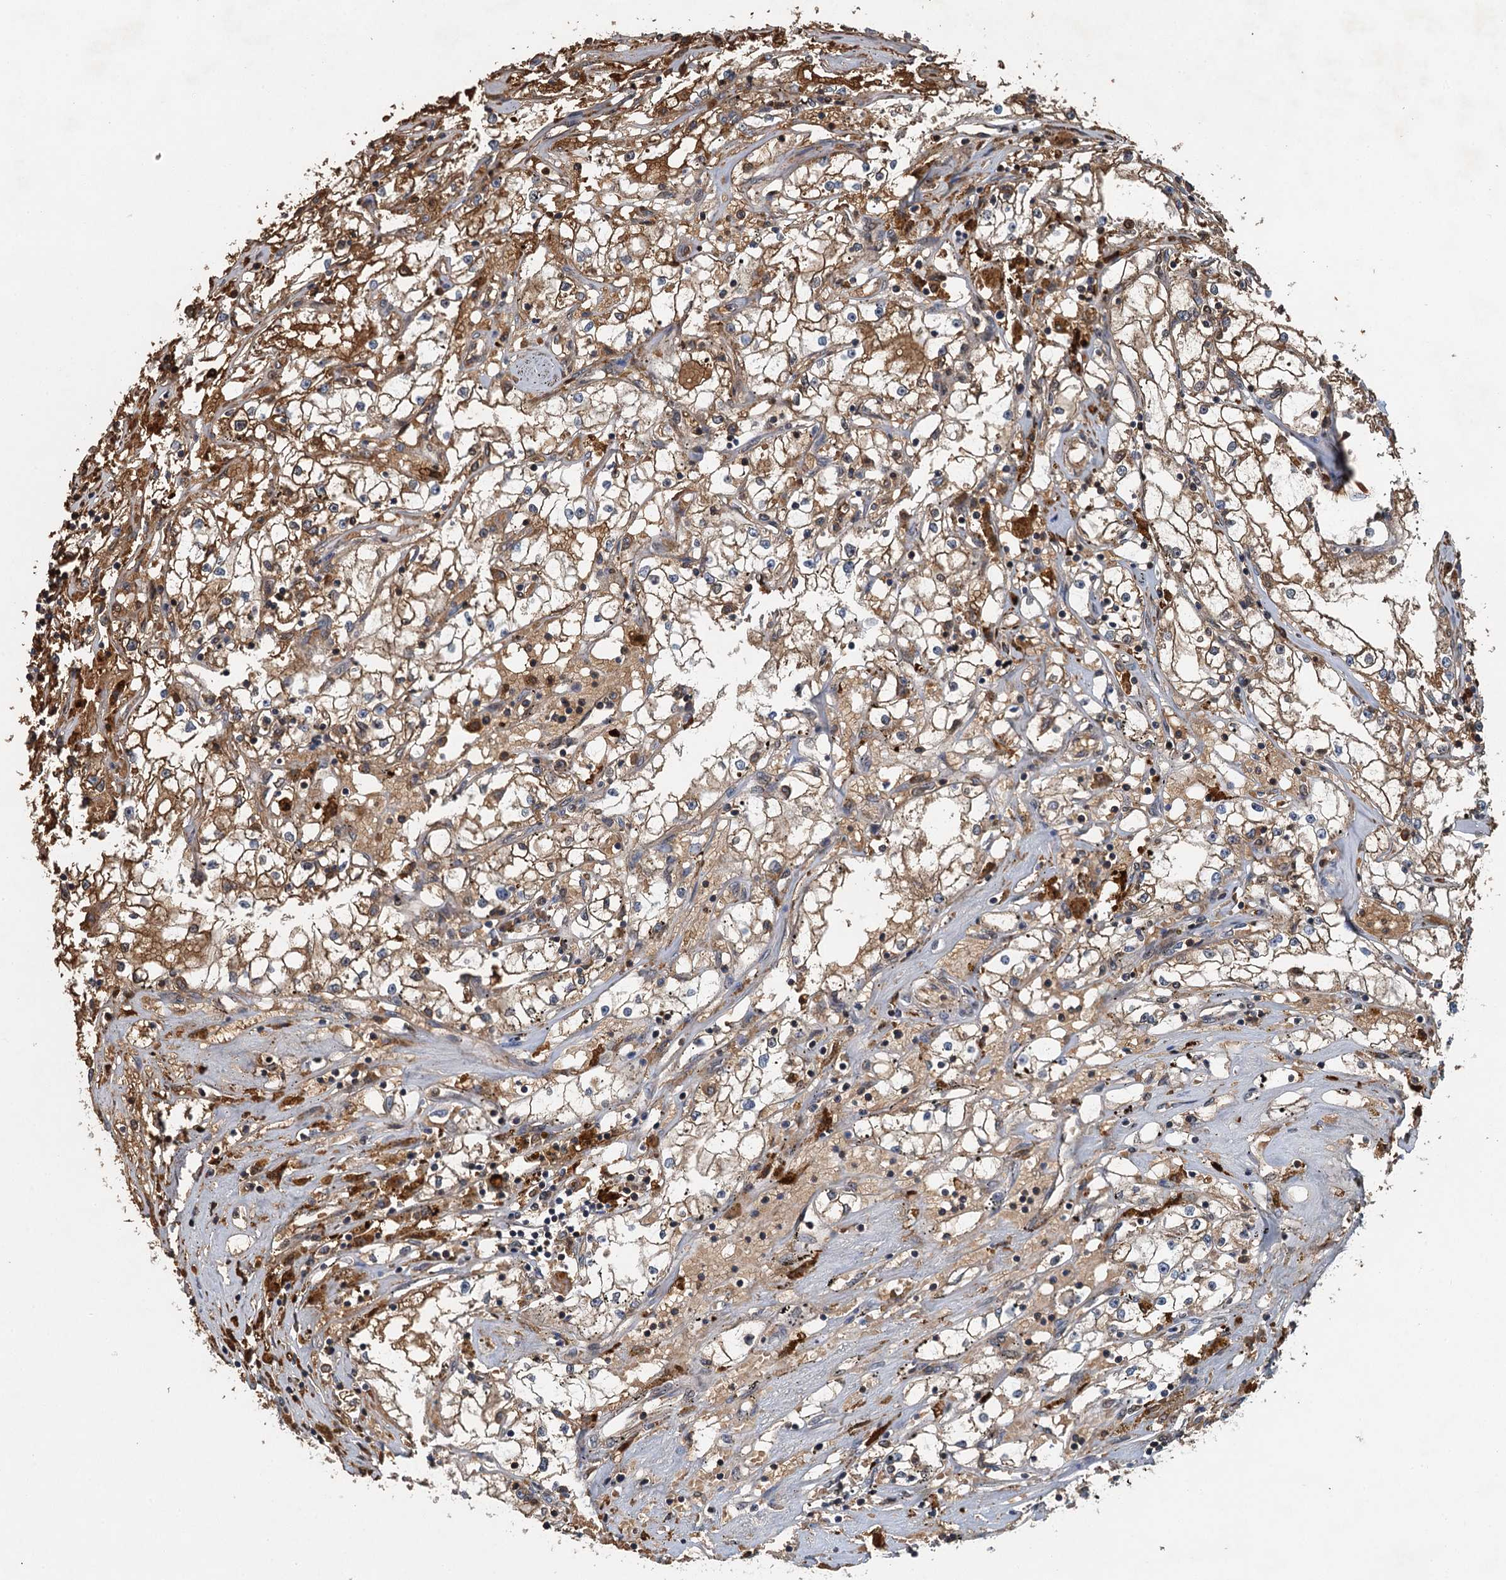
{"staining": {"intensity": "moderate", "quantity": "25%-75%", "location": "cytoplasmic/membranous"}, "tissue": "renal cancer", "cell_type": "Tumor cells", "image_type": "cancer", "snomed": [{"axis": "morphology", "description": "Adenocarcinoma, NOS"}, {"axis": "topography", "description": "Kidney"}], "caption": "Adenocarcinoma (renal) was stained to show a protein in brown. There is medium levels of moderate cytoplasmic/membranous staining in approximately 25%-75% of tumor cells.", "gene": "SNX32", "patient": {"sex": "male", "age": 56}}